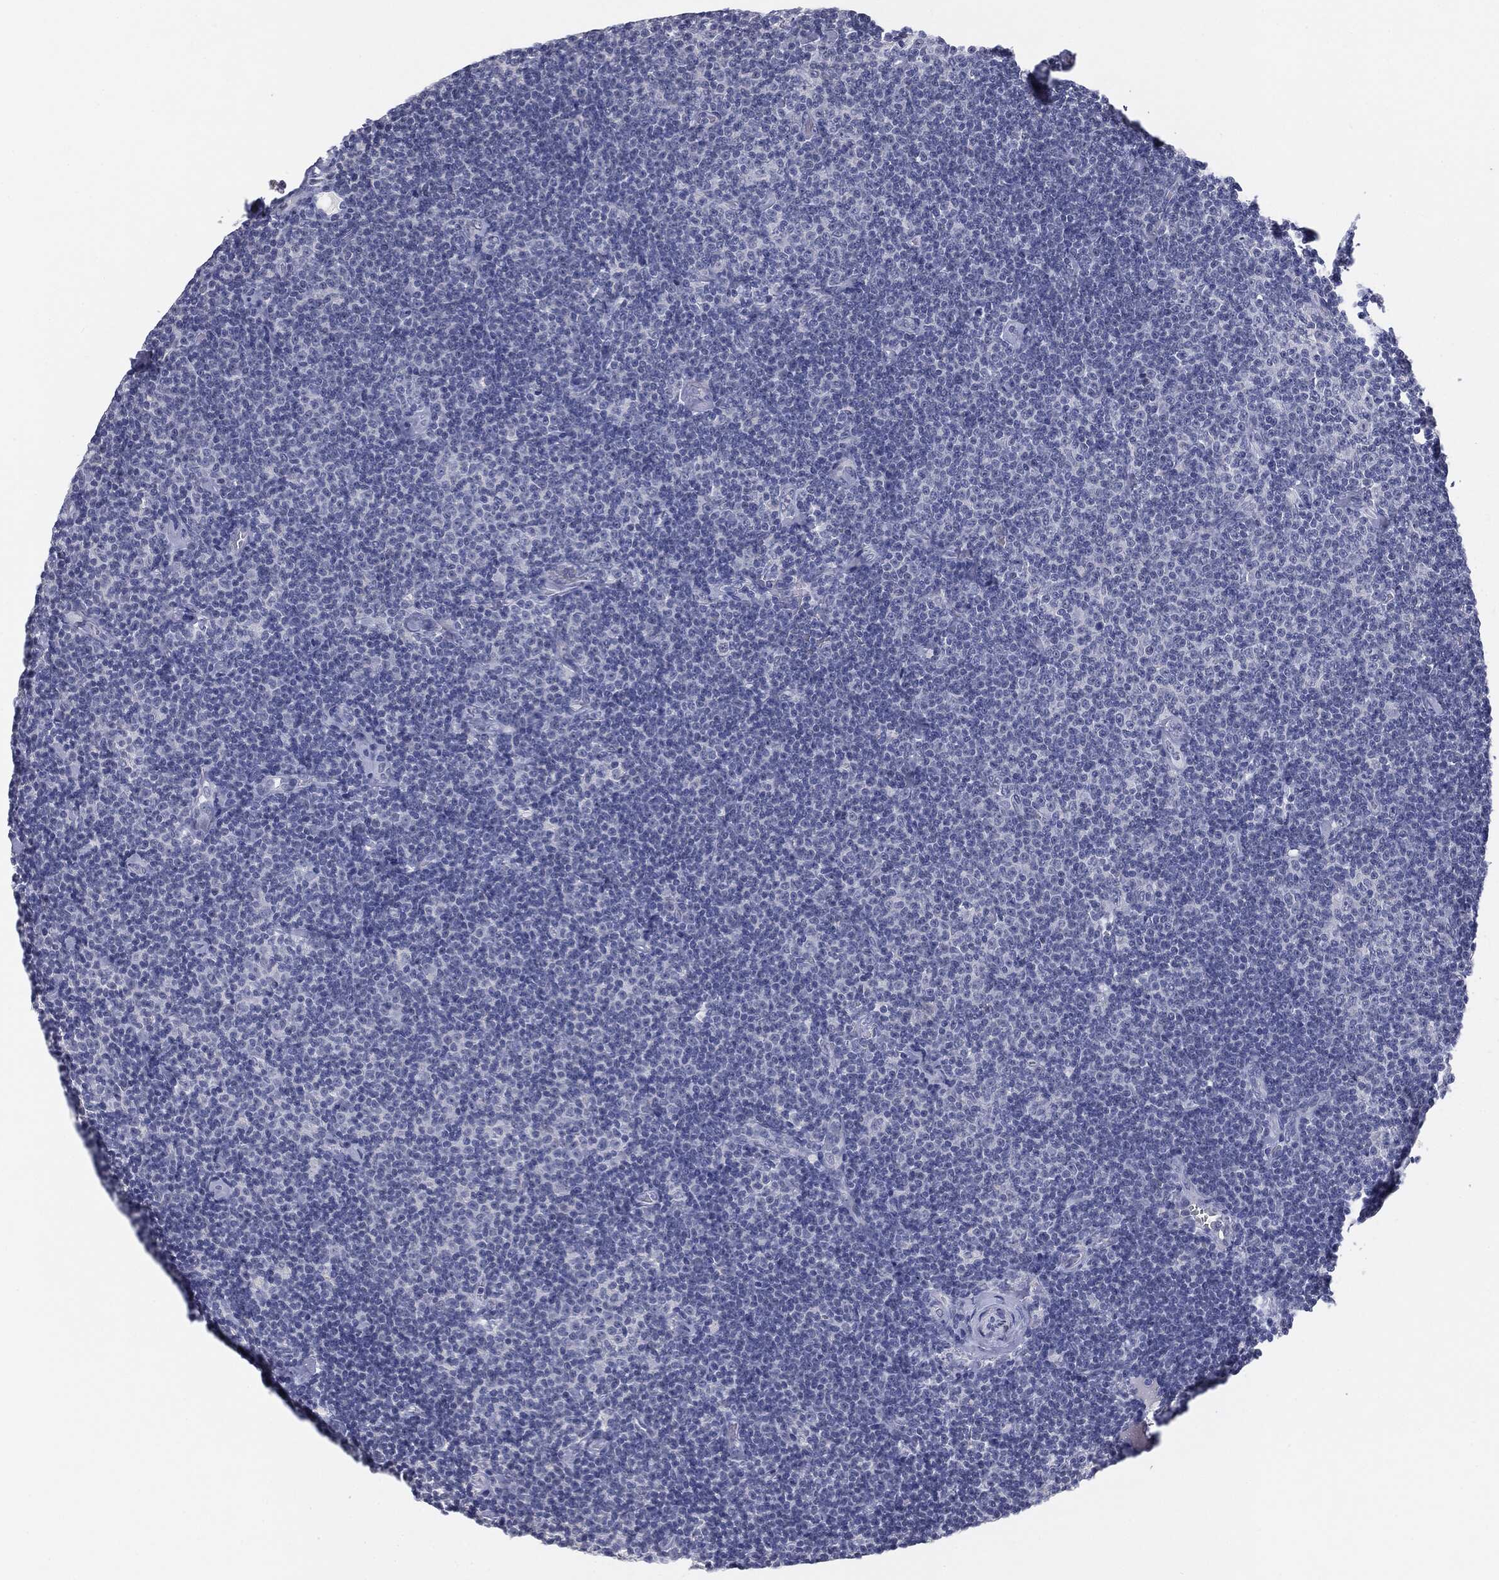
{"staining": {"intensity": "negative", "quantity": "none", "location": "none"}, "tissue": "lymphoma", "cell_type": "Tumor cells", "image_type": "cancer", "snomed": [{"axis": "morphology", "description": "Malignant lymphoma, non-Hodgkin's type, Low grade"}, {"axis": "topography", "description": "Lymph node"}], "caption": "This is an IHC image of human low-grade malignant lymphoma, non-Hodgkin's type. There is no staining in tumor cells.", "gene": "MUC1", "patient": {"sex": "male", "age": 81}}